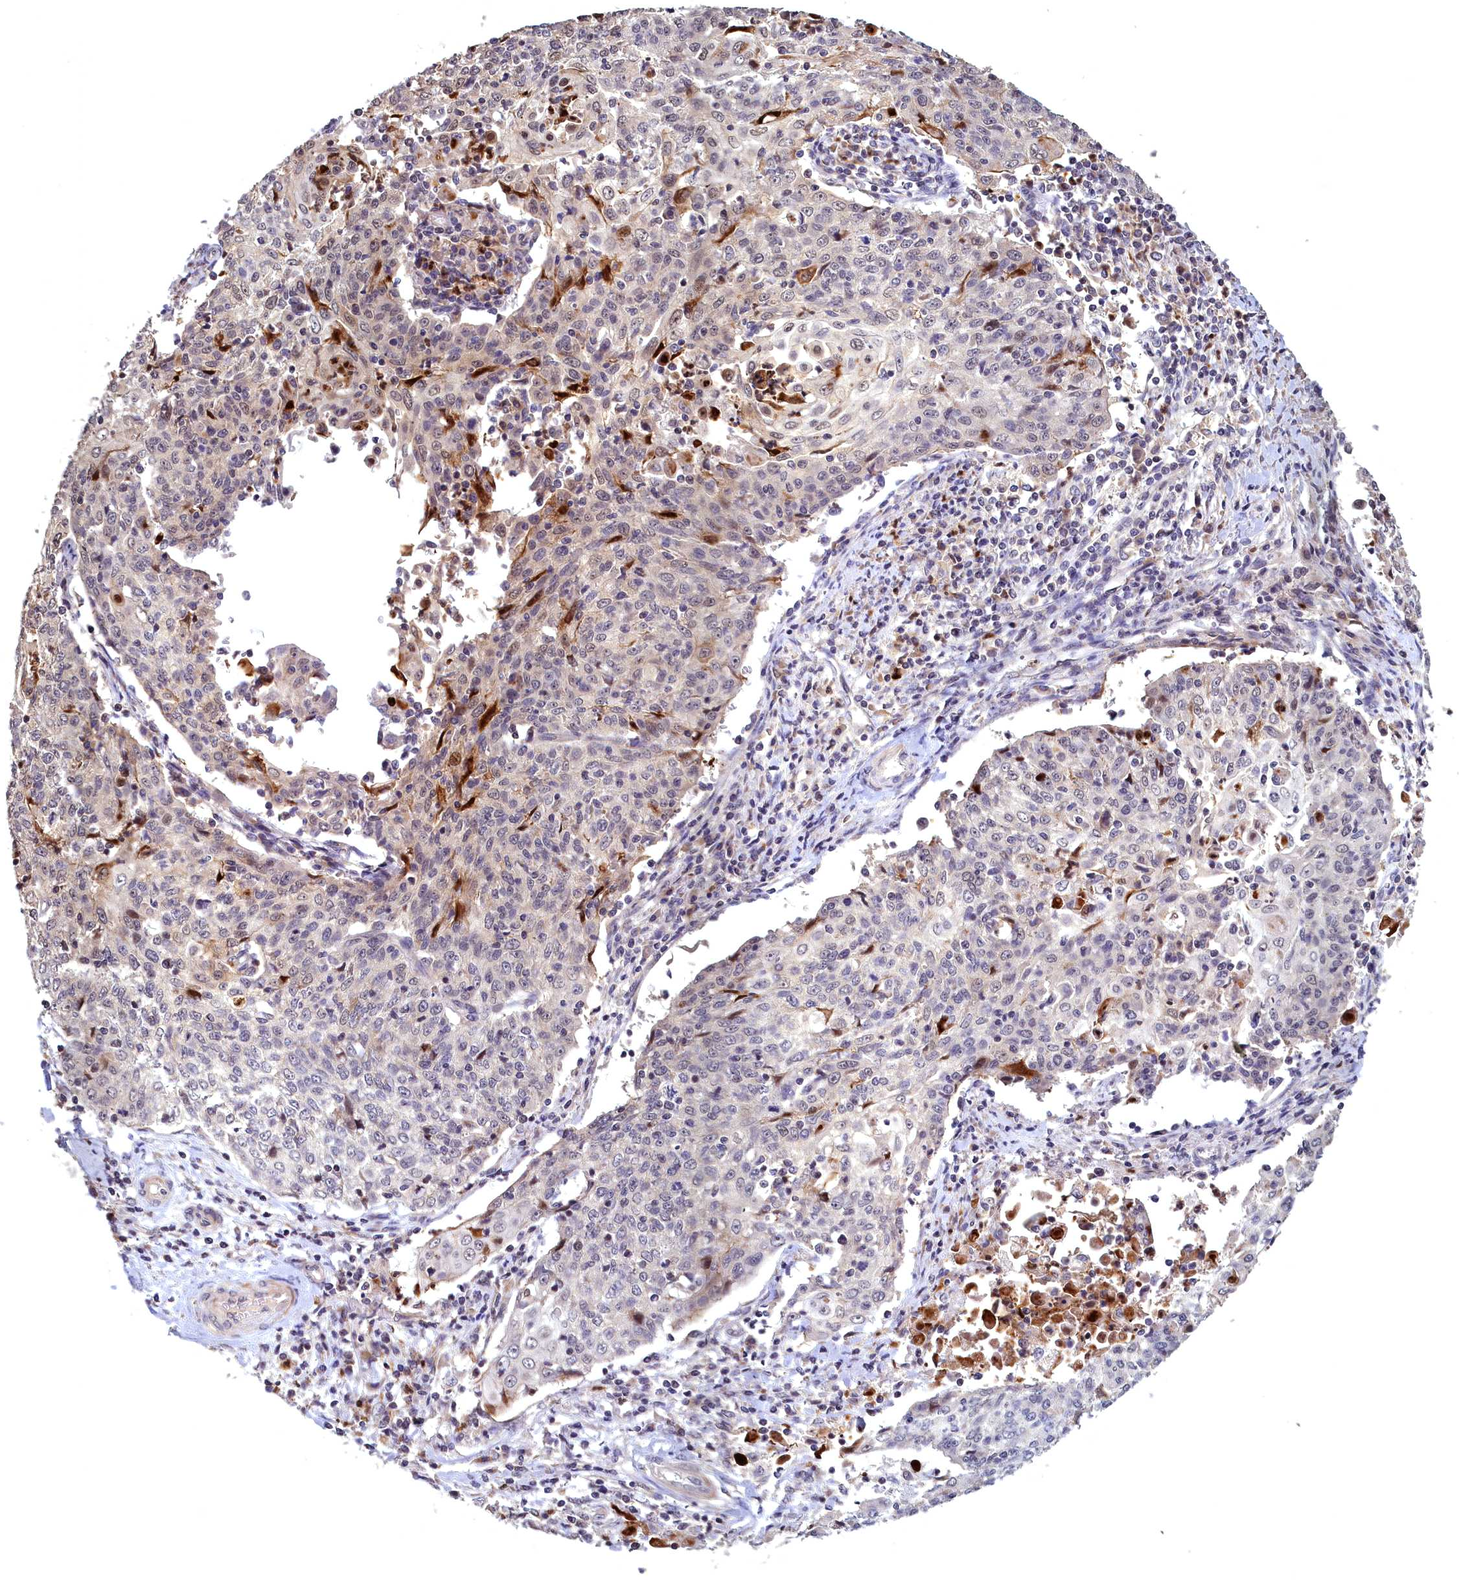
{"staining": {"intensity": "negative", "quantity": "none", "location": "none"}, "tissue": "cervical cancer", "cell_type": "Tumor cells", "image_type": "cancer", "snomed": [{"axis": "morphology", "description": "Squamous cell carcinoma, NOS"}, {"axis": "topography", "description": "Cervix"}], "caption": "An immunohistochemistry (IHC) photomicrograph of squamous cell carcinoma (cervical) is shown. There is no staining in tumor cells of squamous cell carcinoma (cervical).", "gene": "EPB41L4B", "patient": {"sex": "female", "age": 48}}